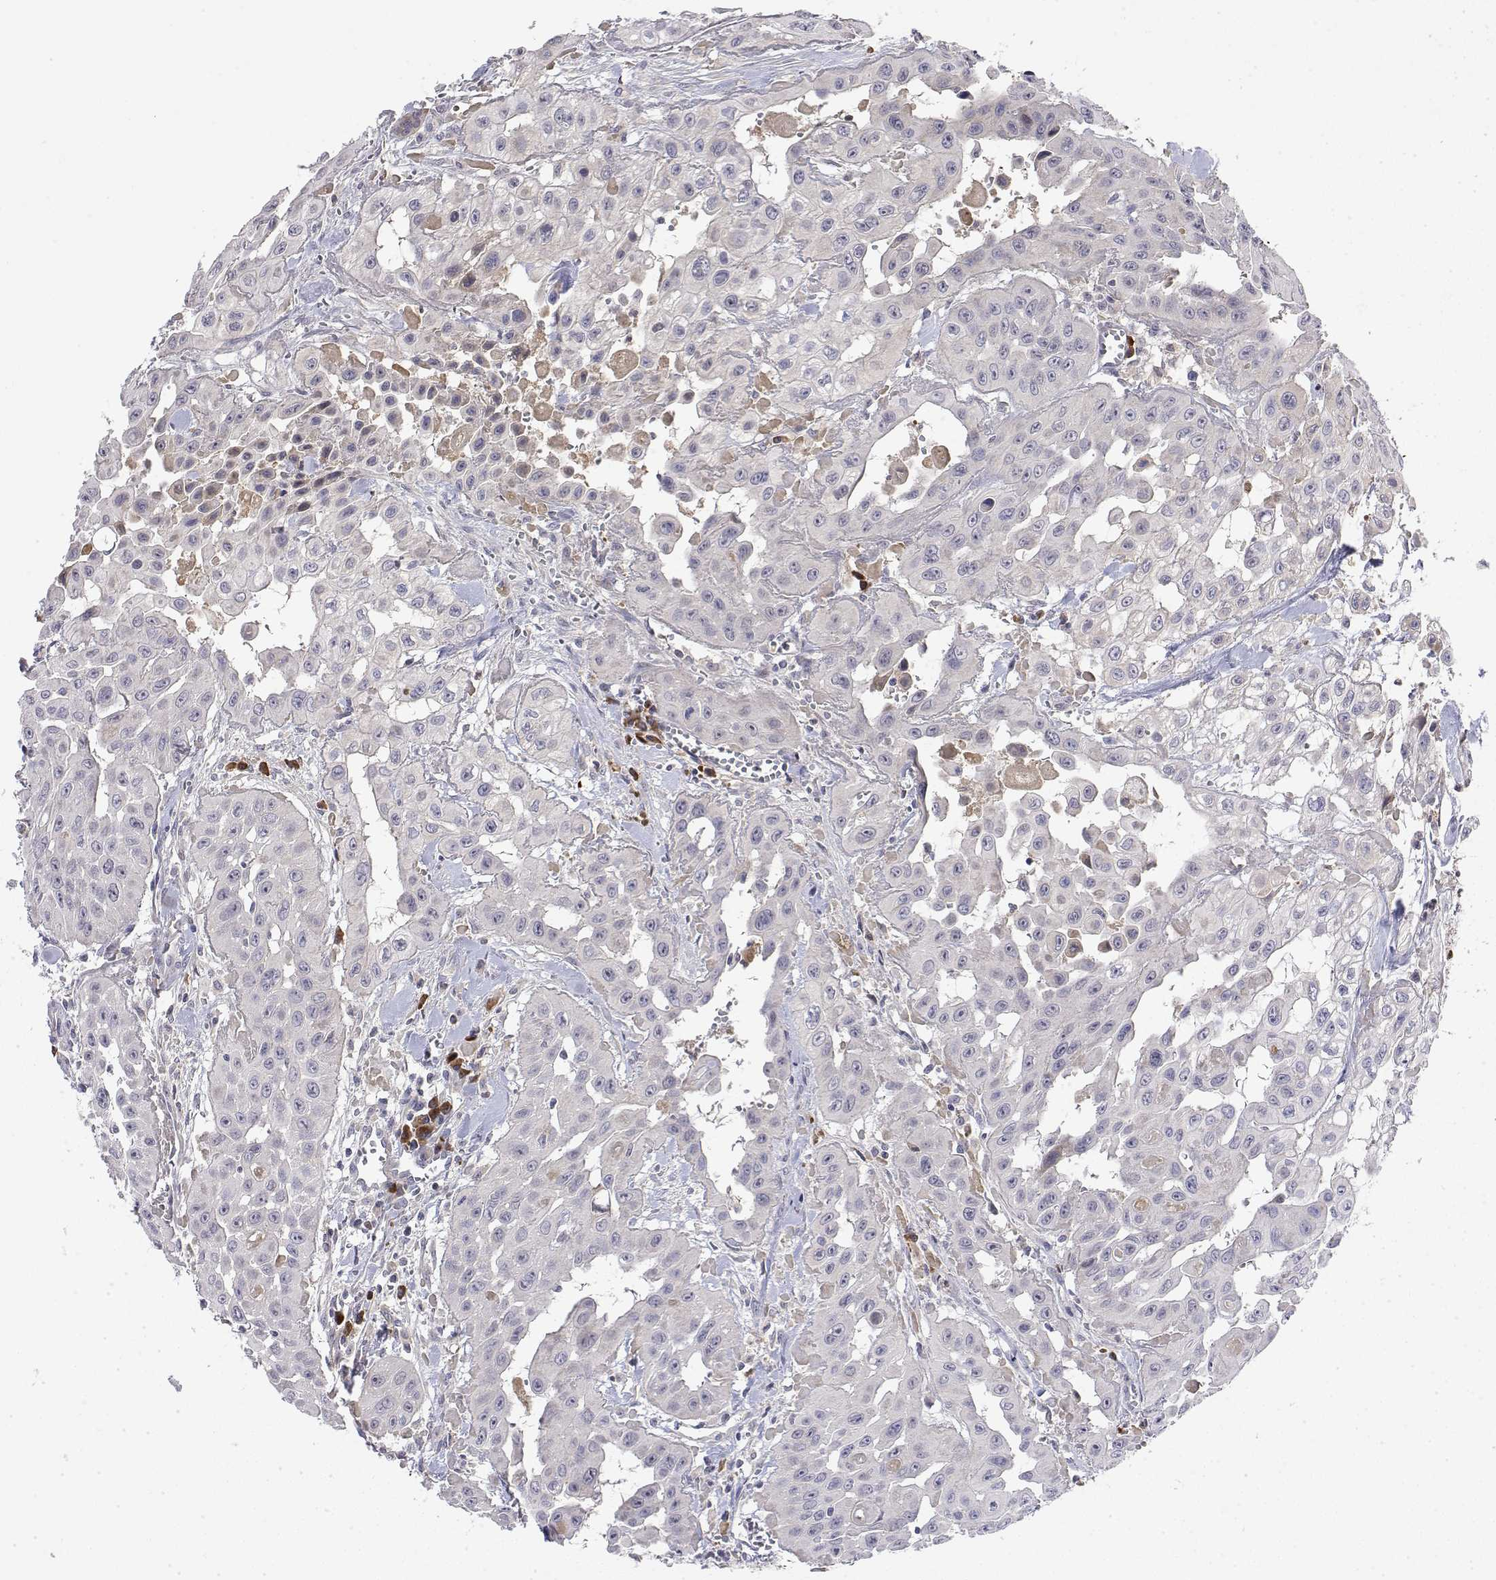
{"staining": {"intensity": "negative", "quantity": "none", "location": "none"}, "tissue": "head and neck cancer", "cell_type": "Tumor cells", "image_type": "cancer", "snomed": [{"axis": "morphology", "description": "Adenocarcinoma, NOS"}, {"axis": "topography", "description": "Head-Neck"}], "caption": "The image displays no significant expression in tumor cells of head and neck adenocarcinoma.", "gene": "IGFBP4", "patient": {"sex": "male", "age": 73}}